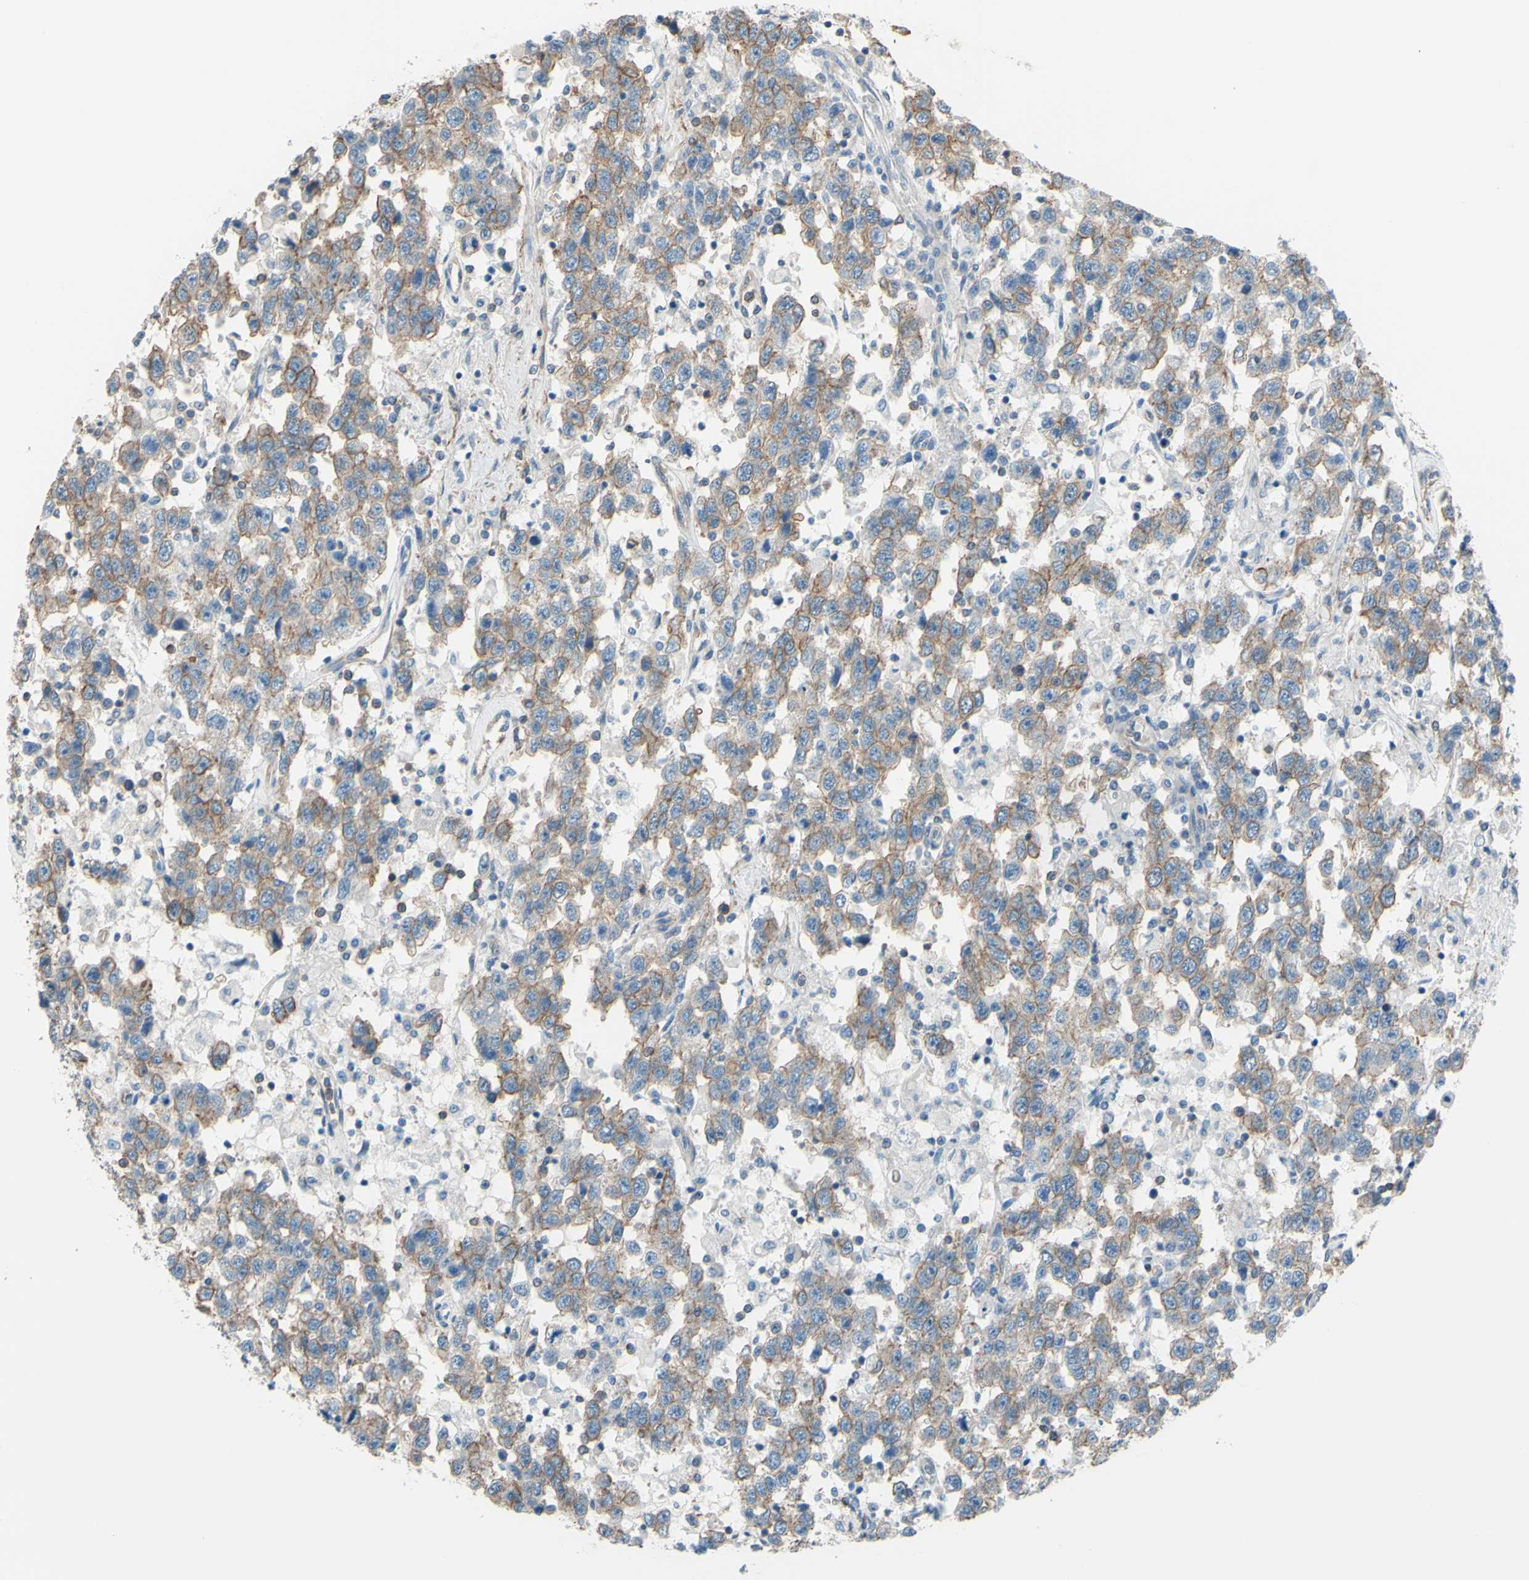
{"staining": {"intensity": "weak", "quantity": ">75%", "location": "cytoplasmic/membranous"}, "tissue": "testis cancer", "cell_type": "Tumor cells", "image_type": "cancer", "snomed": [{"axis": "morphology", "description": "Seminoma, NOS"}, {"axis": "topography", "description": "Testis"}], "caption": "A high-resolution photomicrograph shows immunohistochemistry staining of testis cancer (seminoma), which demonstrates weak cytoplasmic/membranous expression in approximately >75% of tumor cells. The staining is performed using DAB (3,3'-diaminobenzidine) brown chromogen to label protein expression. The nuclei are counter-stained blue using hematoxylin.", "gene": "ADD1", "patient": {"sex": "male", "age": 41}}